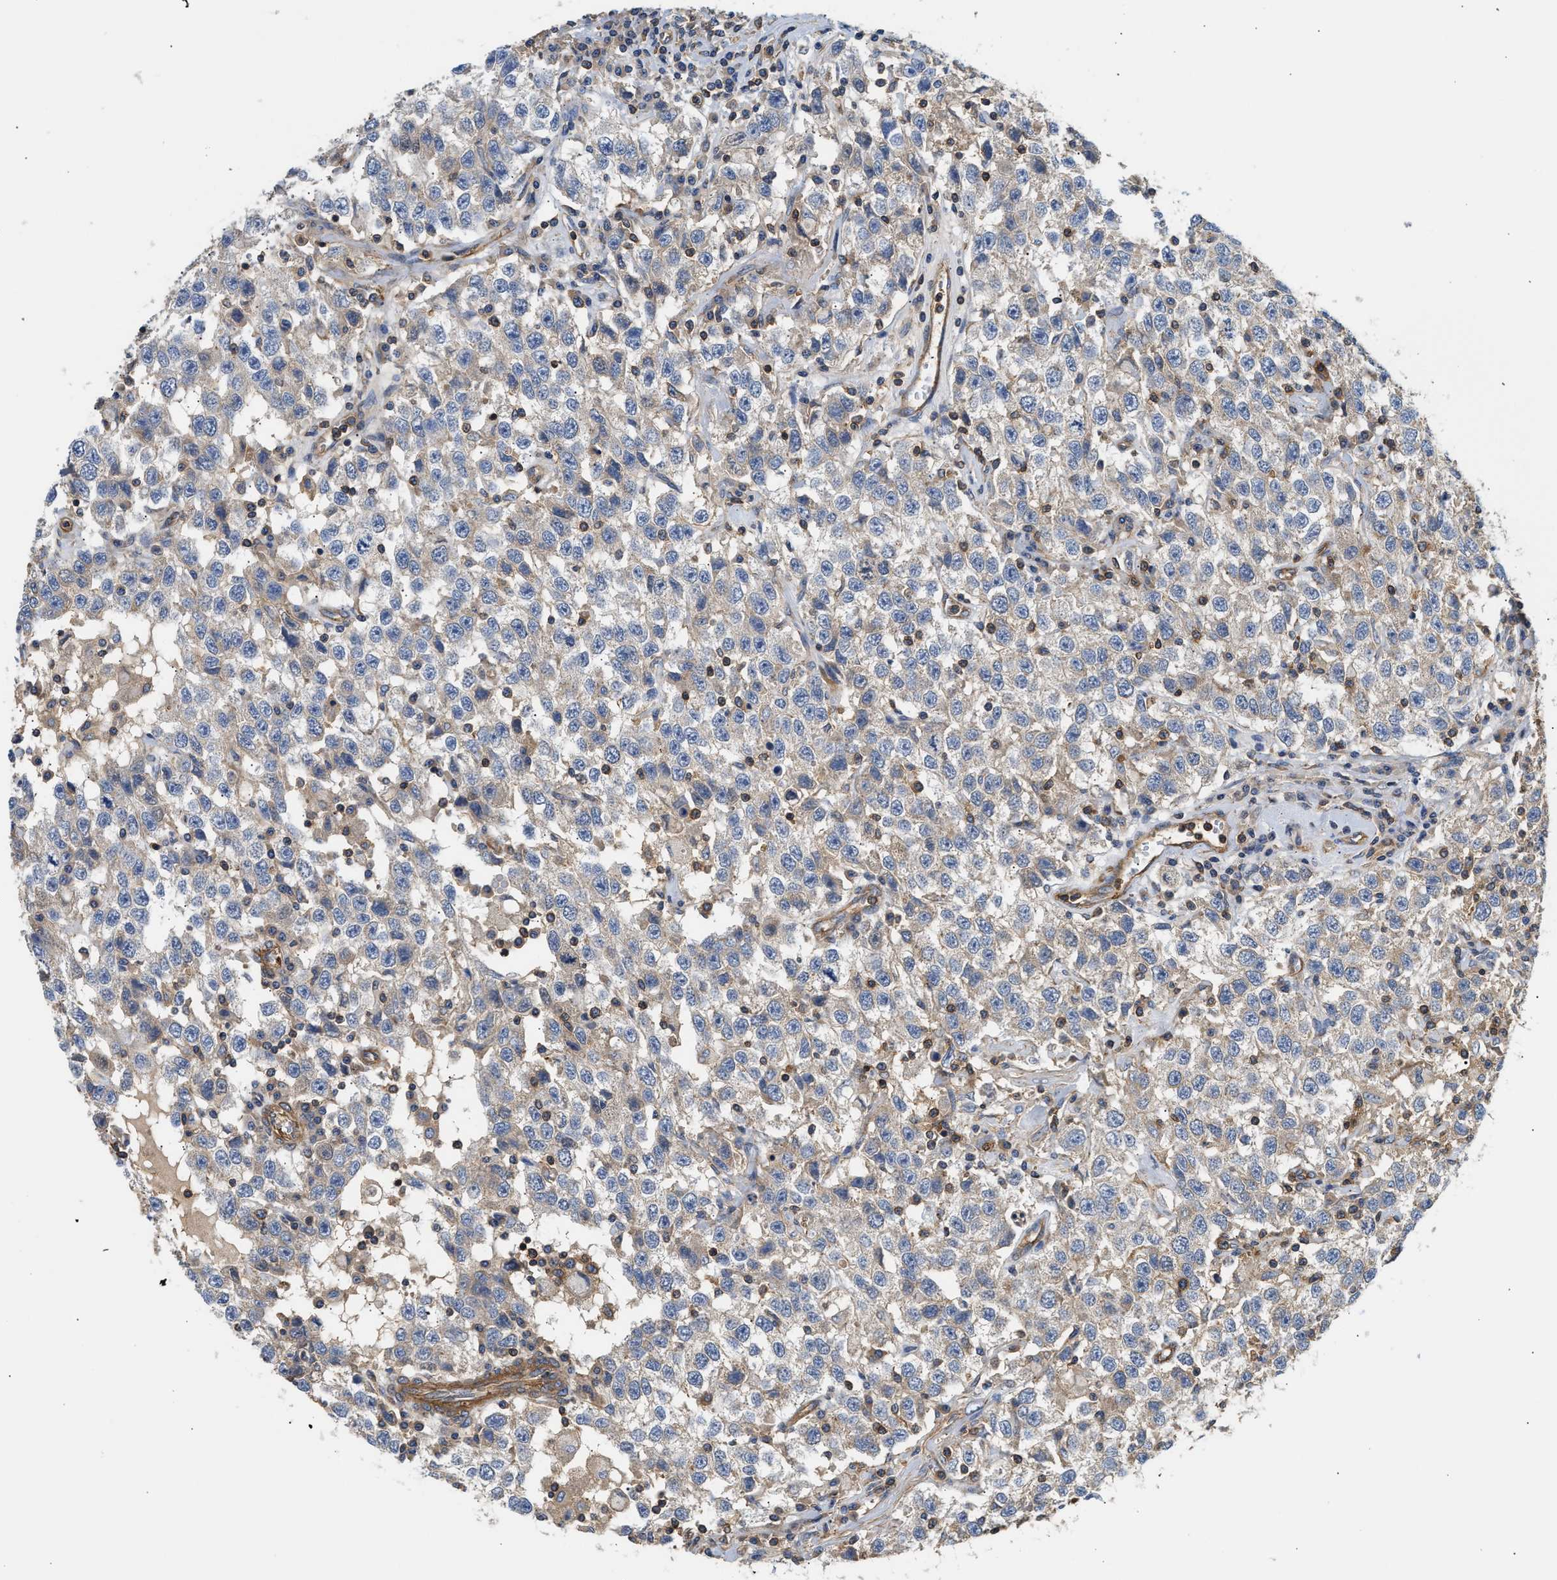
{"staining": {"intensity": "weak", "quantity": "<25%", "location": "cytoplasmic/membranous"}, "tissue": "testis cancer", "cell_type": "Tumor cells", "image_type": "cancer", "snomed": [{"axis": "morphology", "description": "Seminoma, NOS"}, {"axis": "topography", "description": "Testis"}], "caption": "This is a image of immunohistochemistry (IHC) staining of testis seminoma, which shows no staining in tumor cells.", "gene": "SAMD9L", "patient": {"sex": "male", "age": 41}}